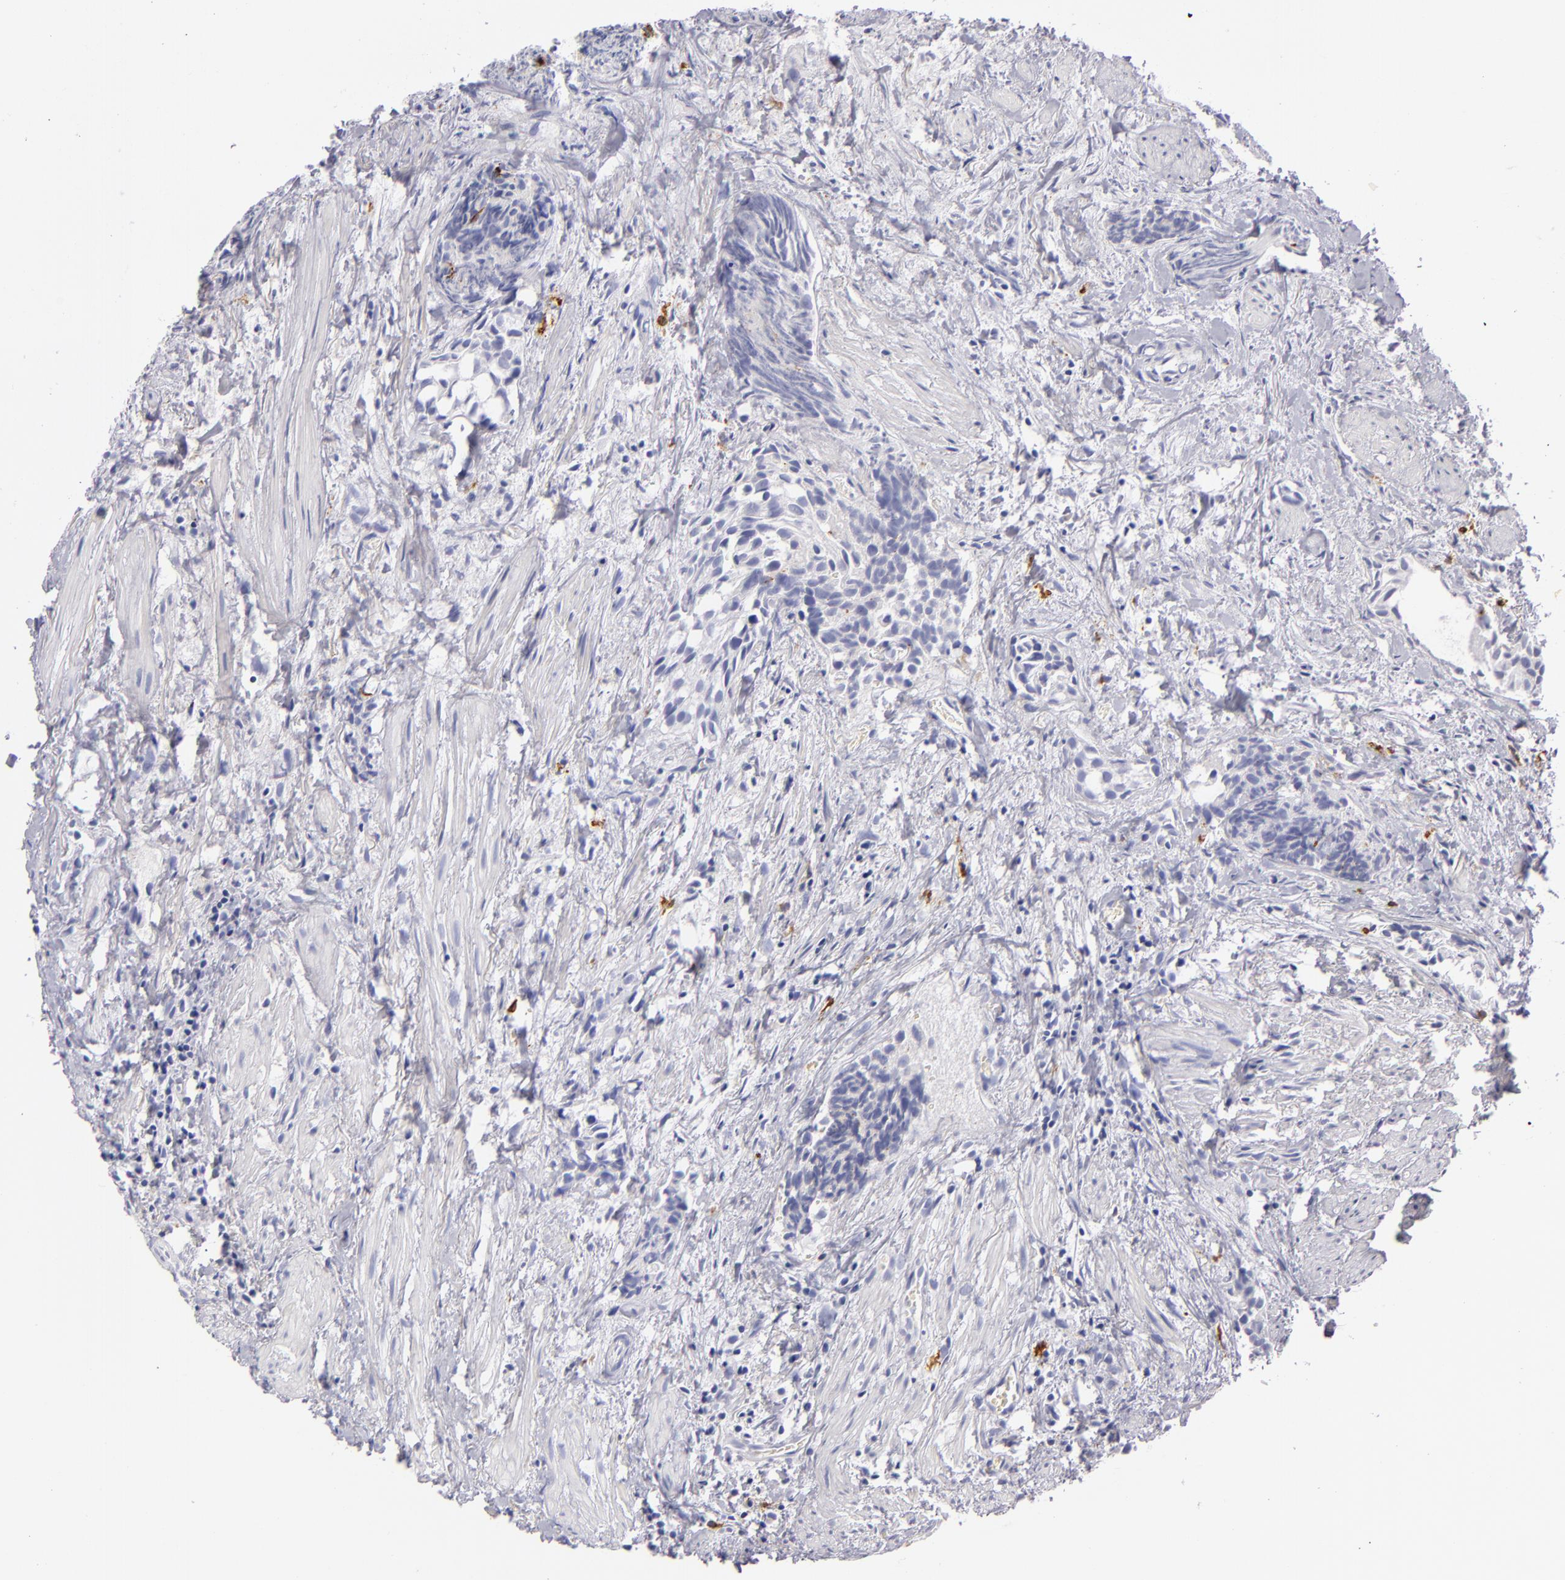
{"staining": {"intensity": "negative", "quantity": "none", "location": "none"}, "tissue": "urothelial cancer", "cell_type": "Tumor cells", "image_type": "cancer", "snomed": [{"axis": "morphology", "description": "Urothelial carcinoma, High grade"}, {"axis": "topography", "description": "Urinary bladder"}], "caption": "Immunohistochemistry image of neoplastic tissue: human urothelial cancer stained with DAB (3,3'-diaminobenzidine) reveals no significant protein staining in tumor cells.", "gene": "CD207", "patient": {"sex": "female", "age": 78}}